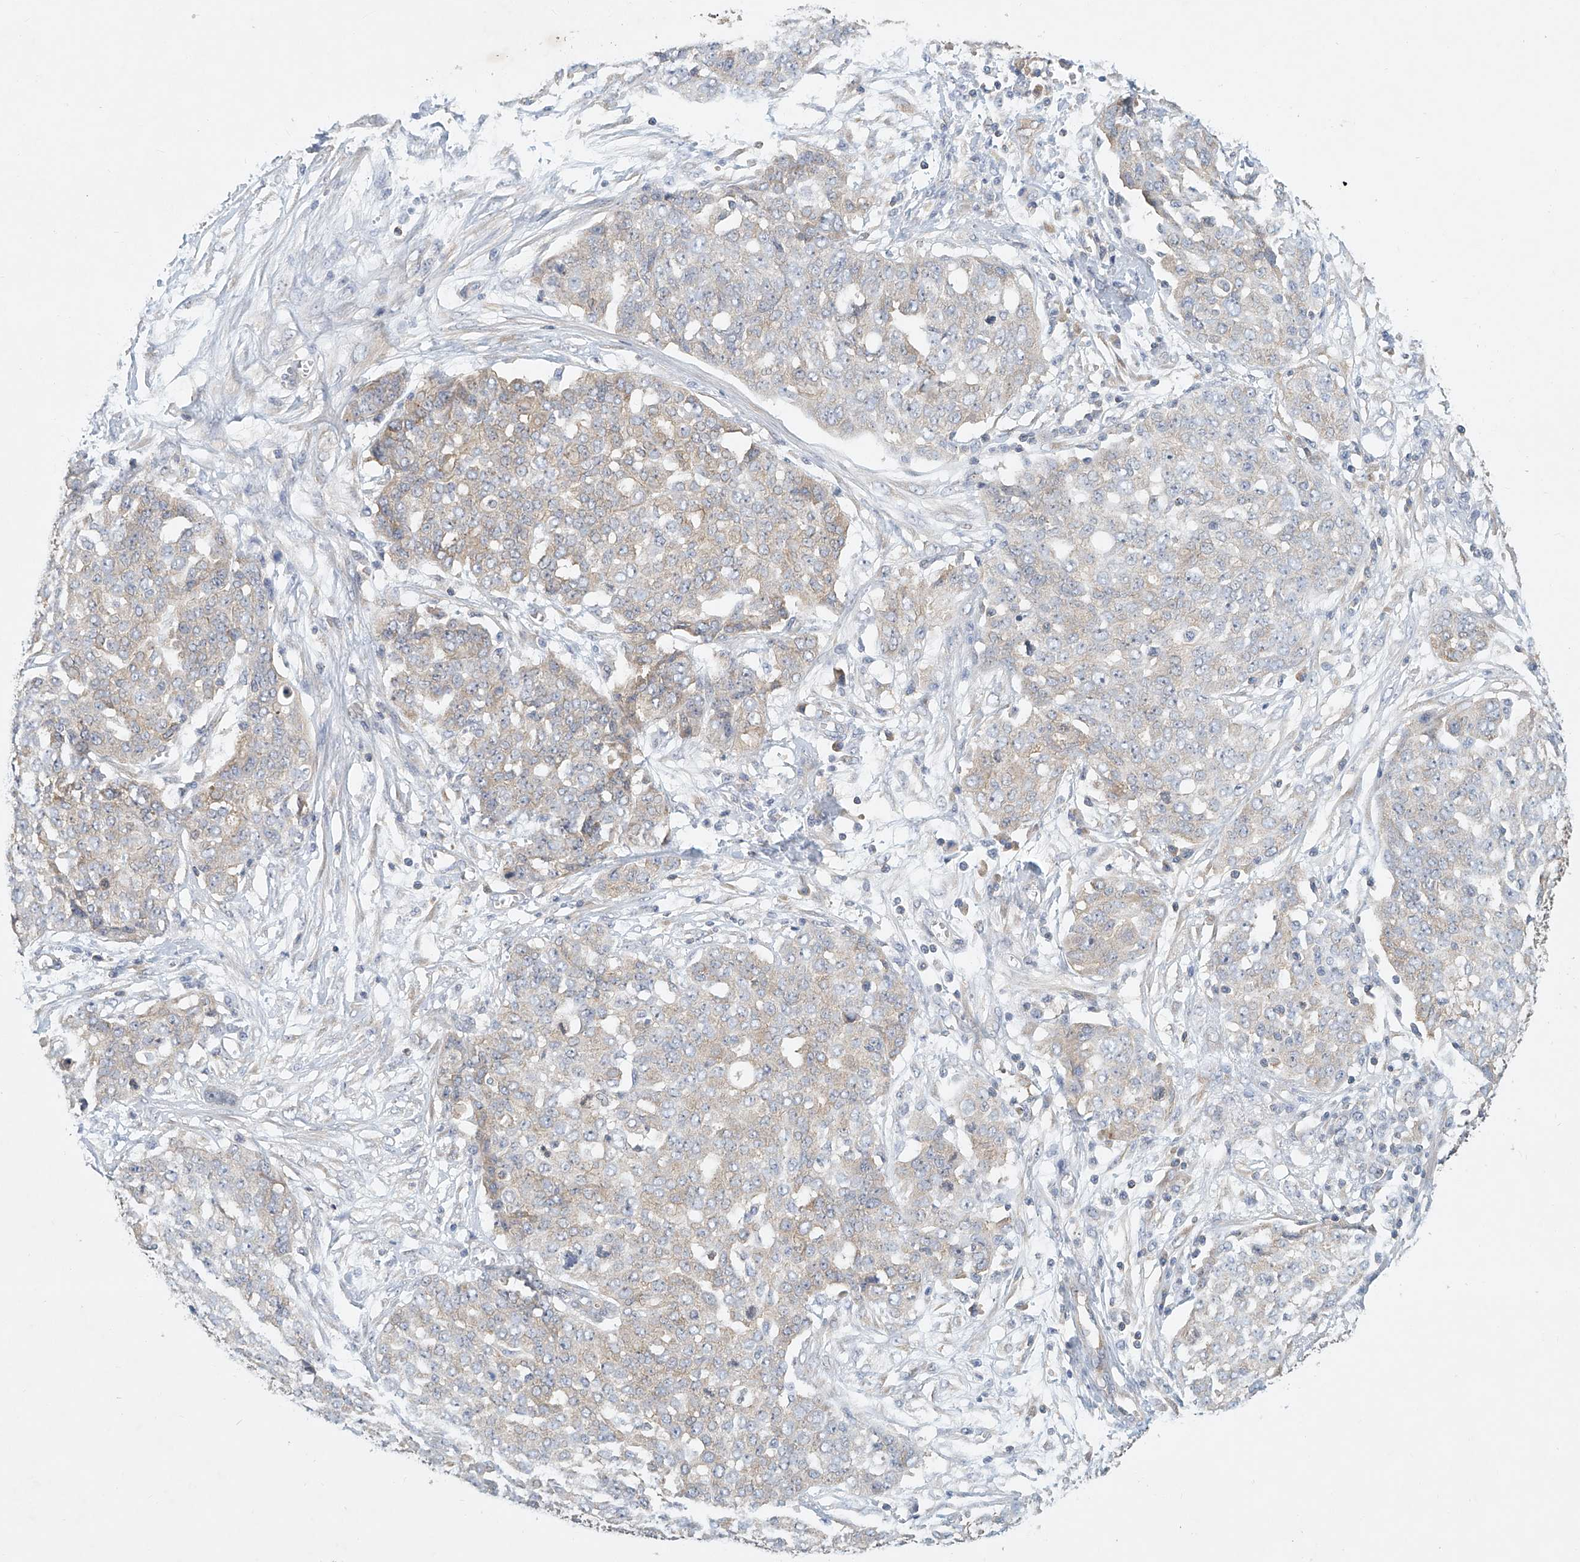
{"staining": {"intensity": "negative", "quantity": "none", "location": "none"}, "tissue": "ovarian cancer", "cell_type": "Tumor cells", "image_type": "cancer", "snomed": [{"axis": "morphology", "description": "Cystadenocarcinoma, serous, NOS"}, {"axis": "topography", "description": "Soft tissue"}, {"axis": "topography", "description": "Ovary"}], "caption": "There is no significant positivity in tumor cells of ovarian cancer.", "gene": "CARMIL1", "patient": {"sex": "female", "age": 57}}